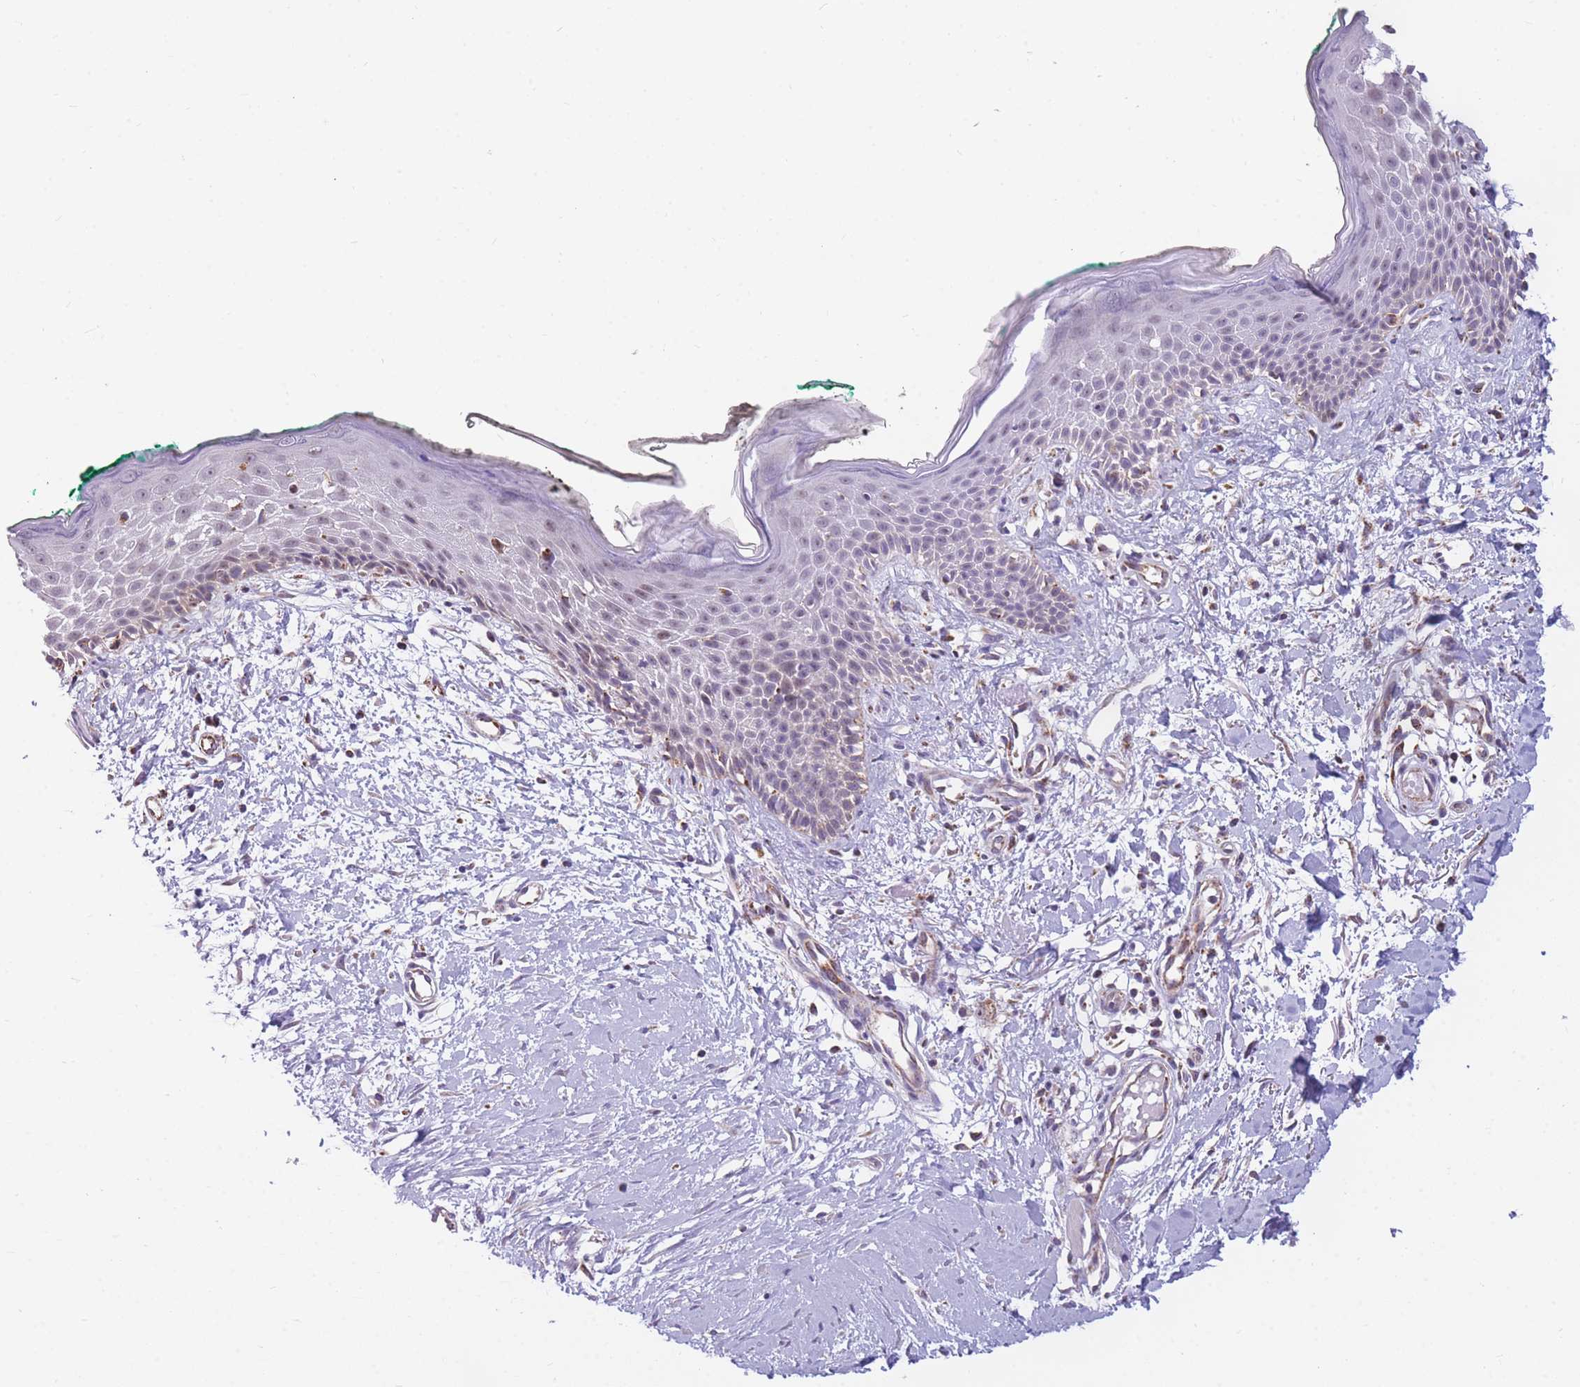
{"staining": {"intensity": "strong", "quantity": ">75%", "location": "cytoplasmic/membranous"}, "tissue": "skin", "cell_type": "Fibroblasts", "image_type": "normal", "snomed": [{"axis": "morphology", "description": "Normal tissue, NOS"}, {"axis": "morphology", "description": "Malignant melanoma, NOS"}, {"axis": "topography", "description": "Skin"}], "caption": "Strong cytoplasmic/membranous positivity is seen in approximately >75% of fibroblasts in normal skin. (Brightfield microscopy of DAB IHC at high magnification).", "gene": "DDX49", "patient": {"sex": "male", "age": 62}}